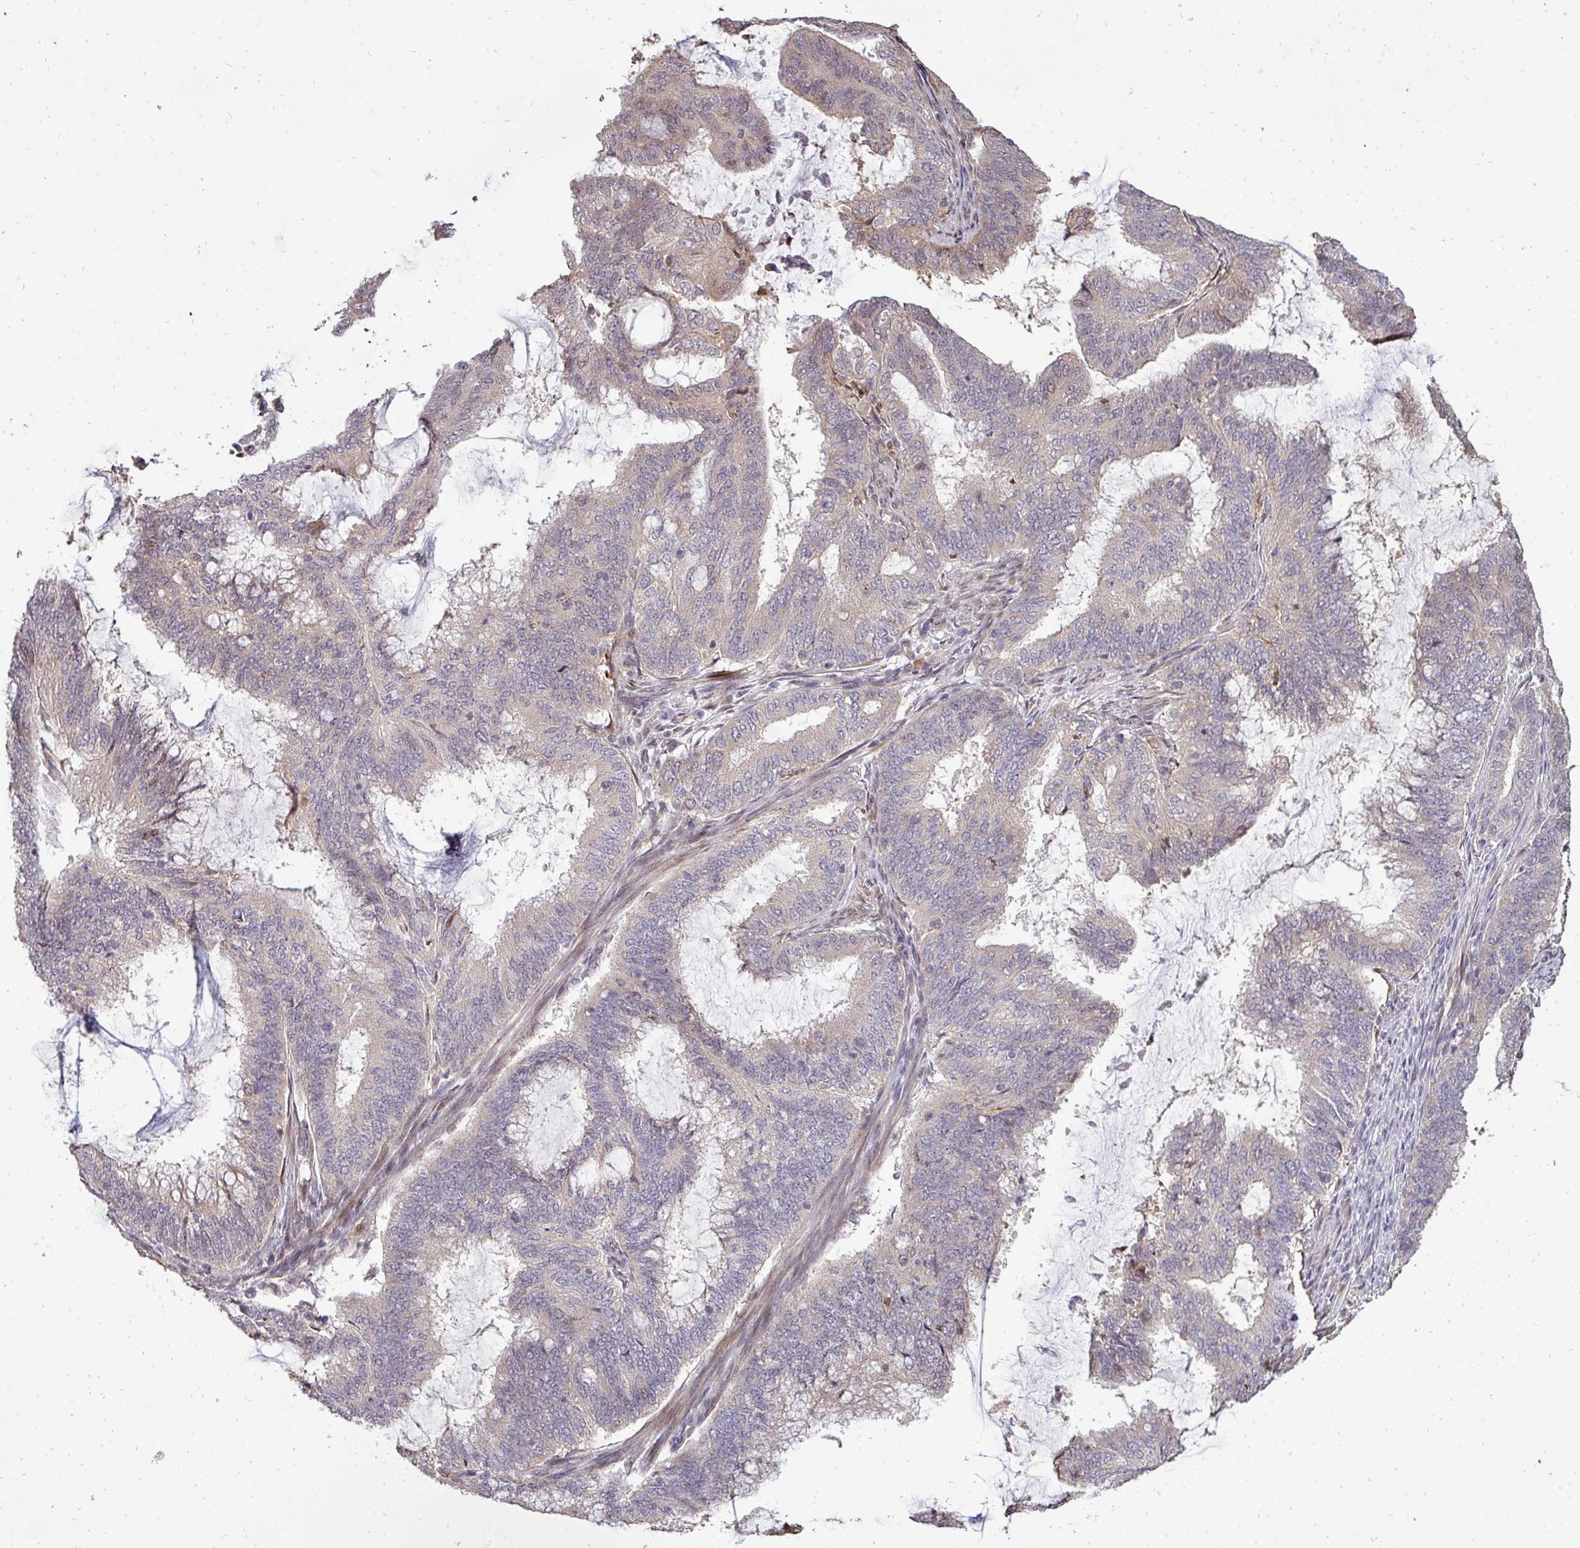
{"staining": {"intensity": "weak", "quantity": "<25%", "location": "cytoplasmic/membranous,nuclear"}, "tissue": "endometrial cancer", "cell_type": "Tumor cells", "image_type": "cancer", "snomed": [{"axis": "morphology", "description": "Adenocarcinoma, NOS"}, {"axis": "topography", "description": "Endometrium"}], "caption": "Tumor cells are negative for protein expression in human endometrial cancer.", "gene": "PATZ1", "patient": {"sex": "female", "age": 51}}